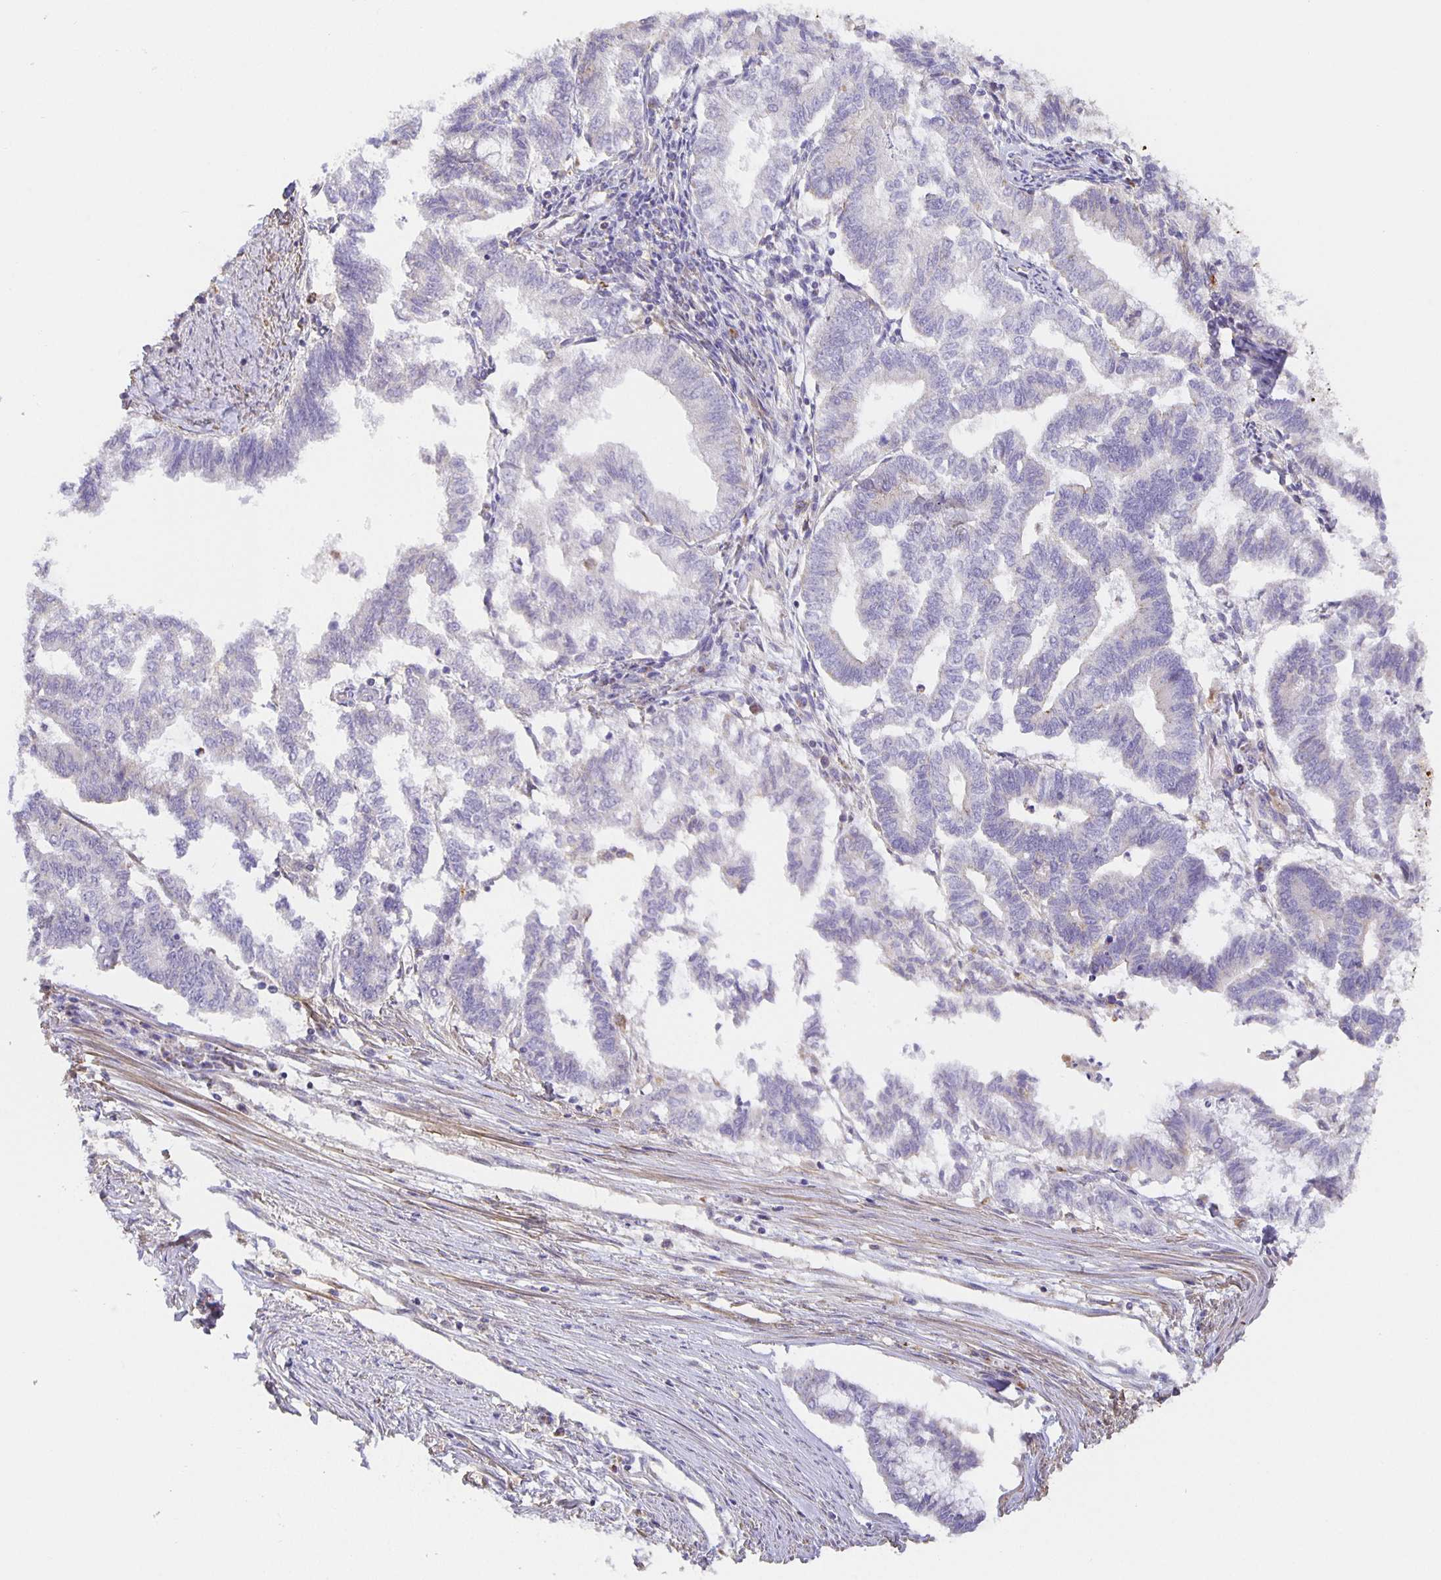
{"staining": {"intensity": "negative", "quantity": "none", "location": "none"}, "tissue": "endometrial cancer", "cell_type": "Tumor cells", "image_type": "cancer", "snomed": [{"axis": "morphology", "description": "Adenocarcinoma, NOS"}, {"axis": "topography", "description": "Endometrium"}], "caption": "An IHC photomicrograph of endometrial cancer is shown. There is no staining in tumor cells of endometrial cancer.", "gene": "FLRT3", "patient": {"sex": "female", "age": 79}}